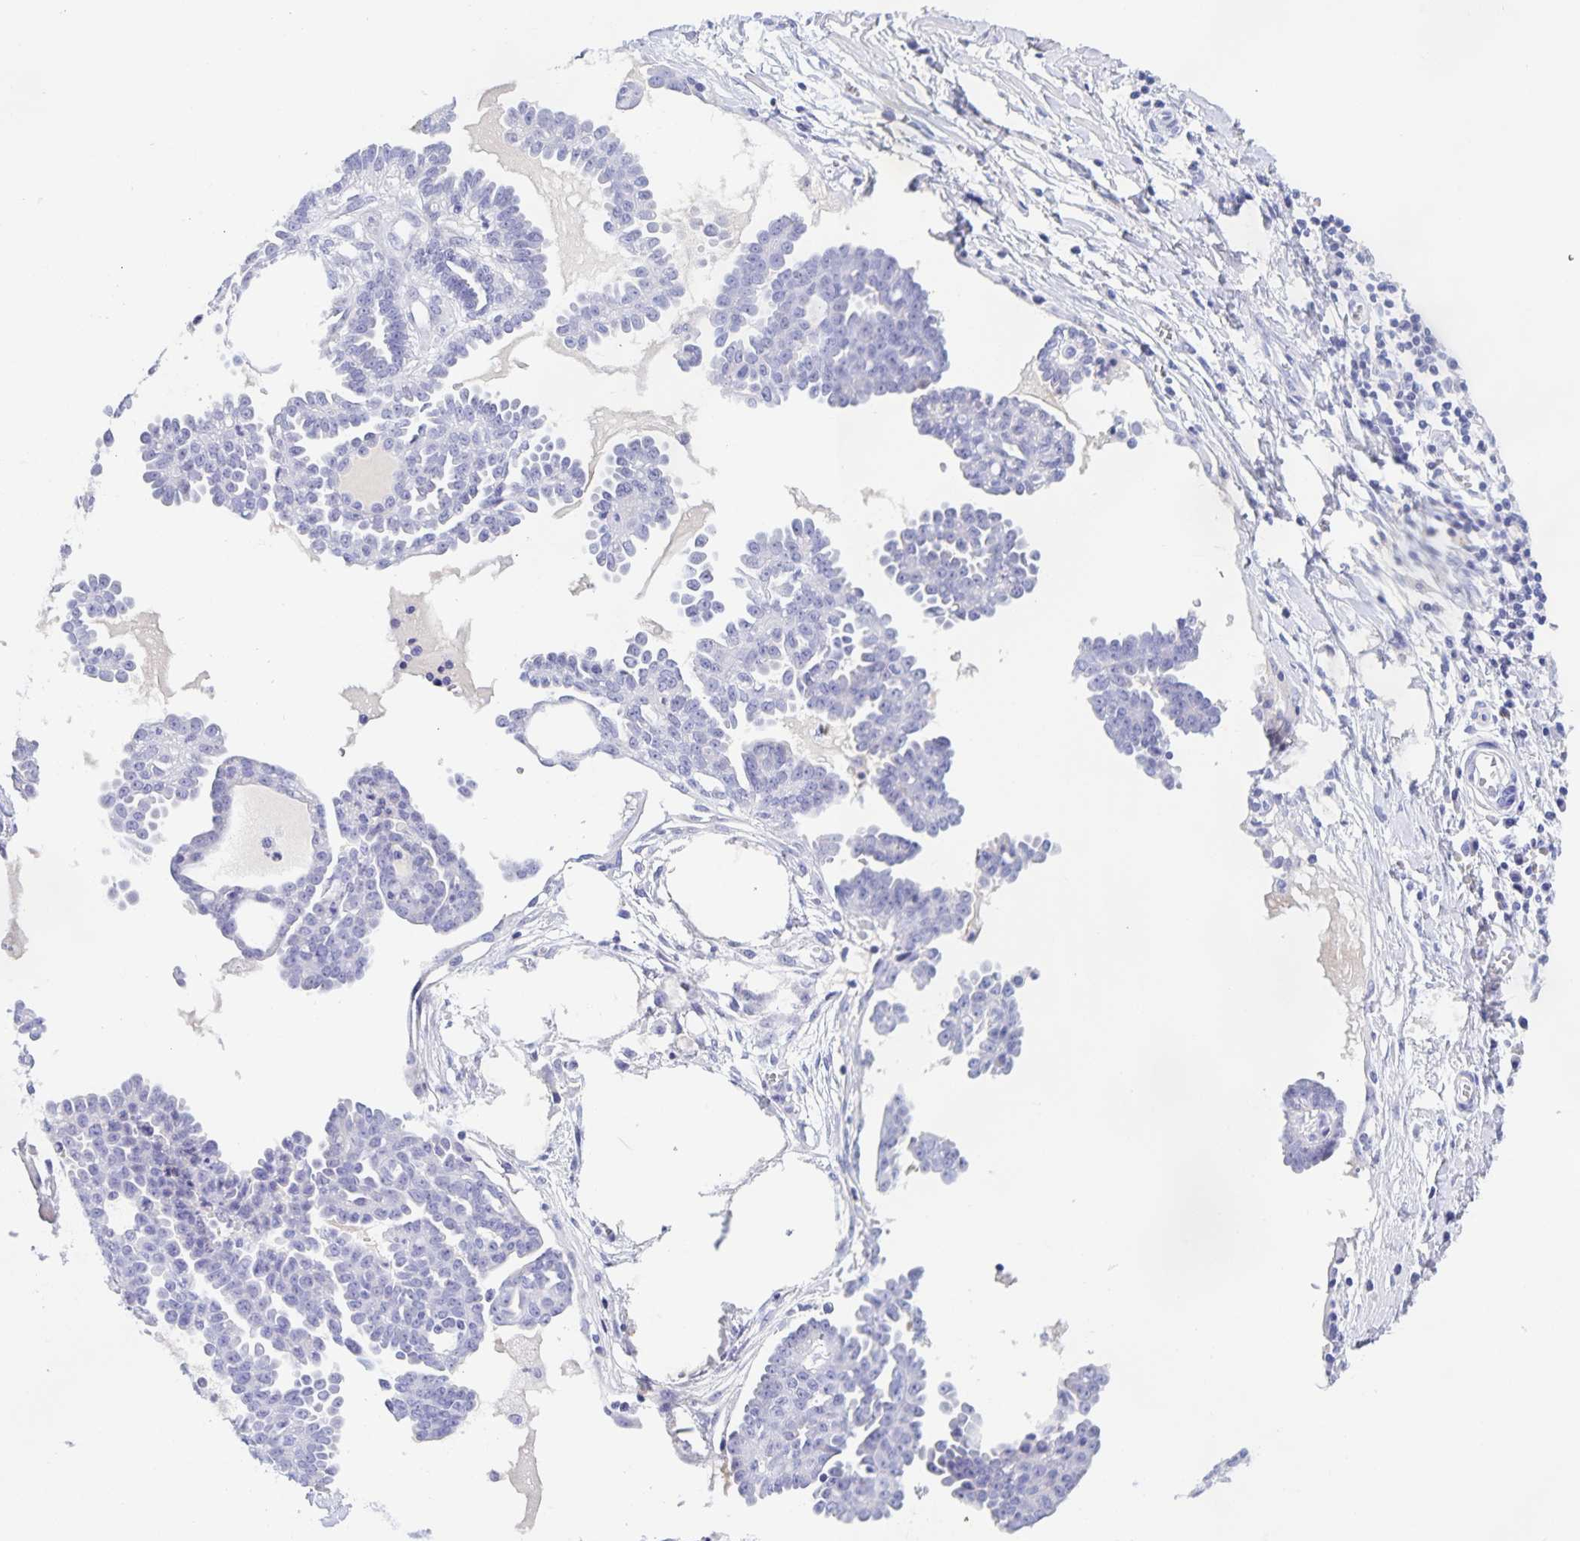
{"staining": {"intensity": "negative", "quantity": "none", "location": "none"}, "tissue": "ovarian cancer", "cell_type": "Tumor cells", "image_type": "cancer", "snomed": [{"axis": "morphology", "description": "Cystadenocarcinoma, serous, NOS"}, {"axis": "topography", "description": "Ovary"}], "caption": "This histopathology image is of serous cystadenocarcinoma (ovarian) stained with immunohistochemistry (IHC) to label a protein in brown with the nuclei are counter-stained blue. There is no staining in tumor cells.", "gene": "CATSPER4", "patient": {"sex": "female", "age": 71}}